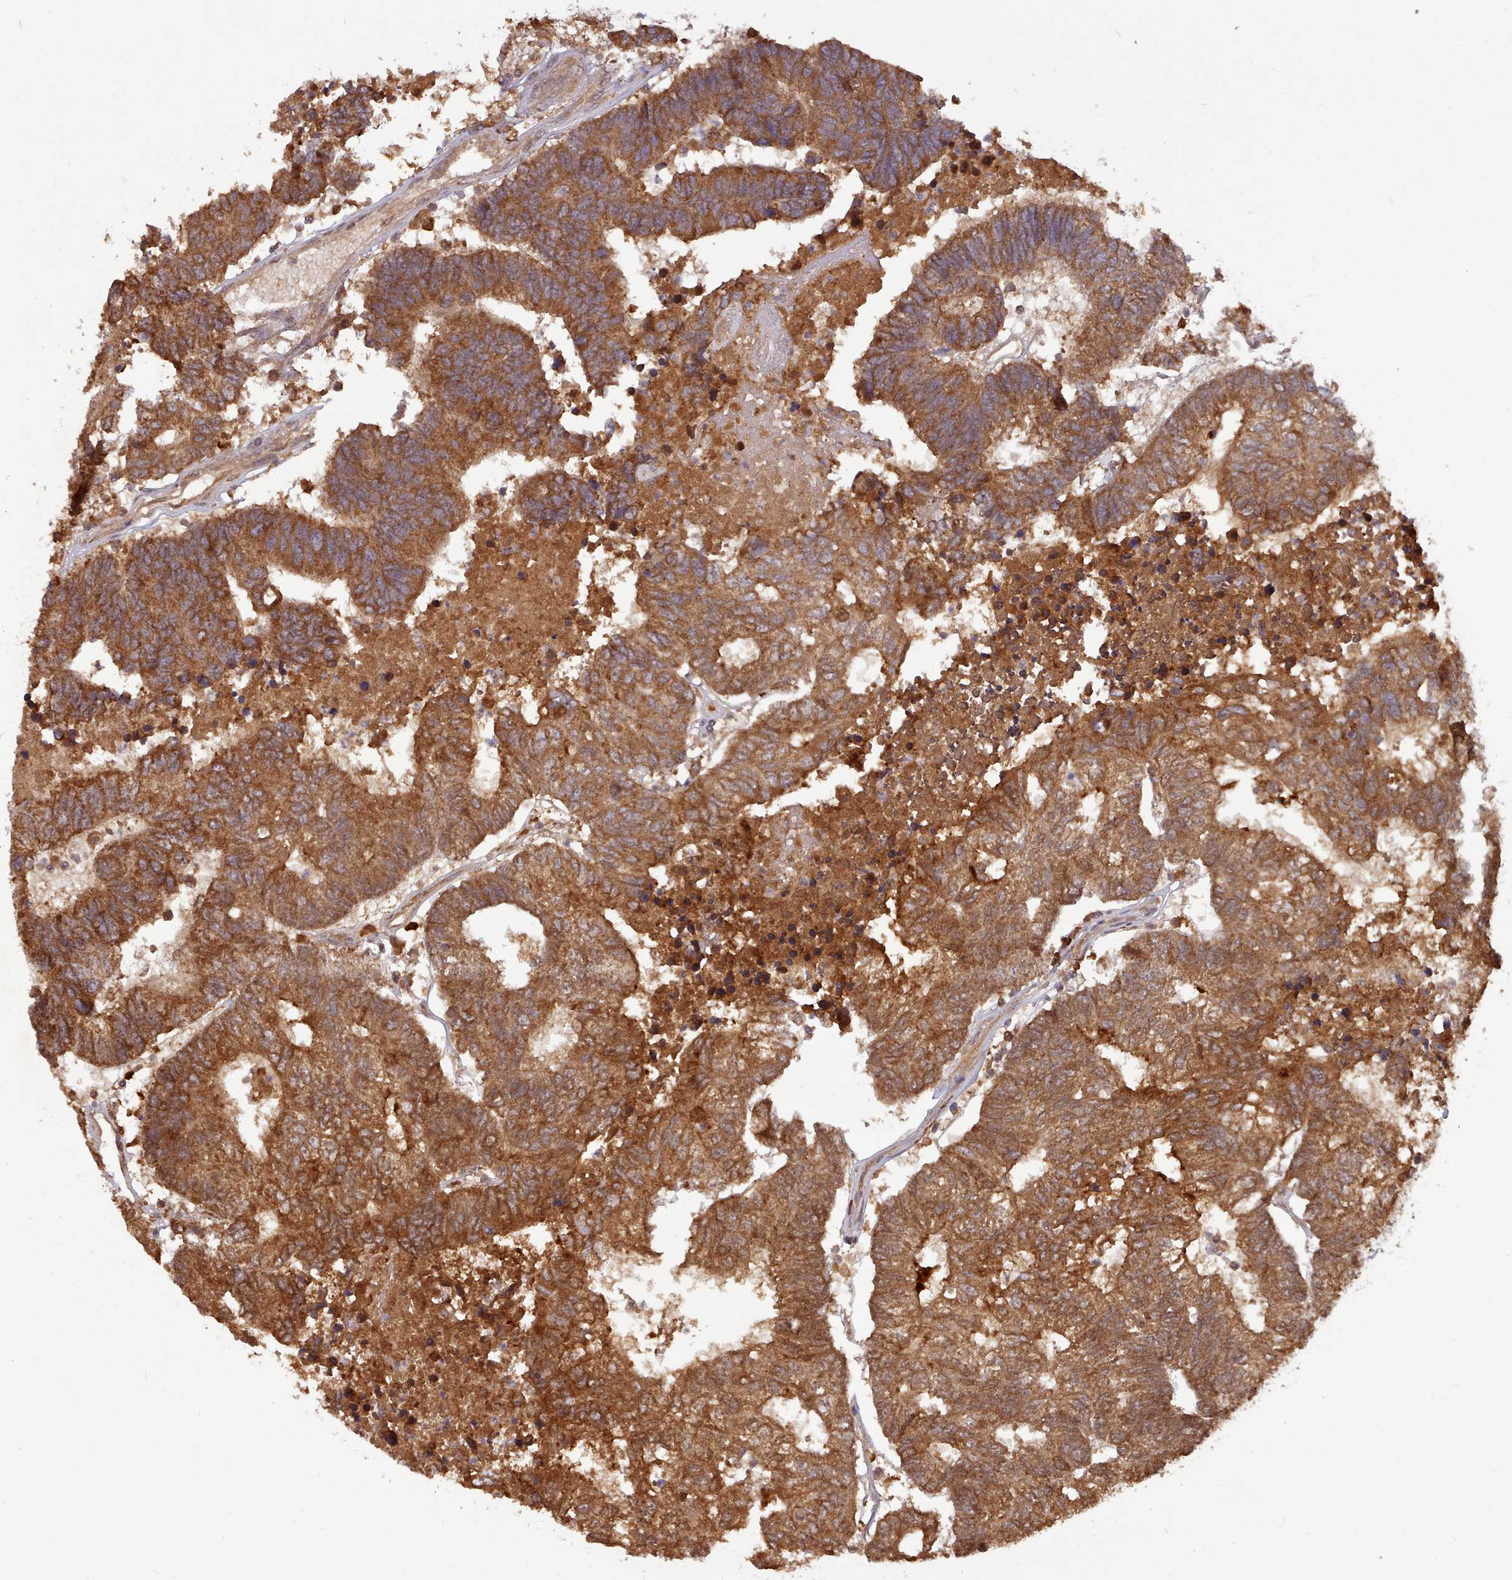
{"staining": {"intensity": "strong", "quantity": ">75%", "location": "cytoplasmic/membranous"}, "tissue": "colorectal cancer", "cell_type": "Tumor cells", "image_type": "cancer", "snomed": [{"axis": "morphology", "description": "Adenocarcinoma, NOS"}, {"axis": "topography", "description": "Colon"}], "caption": "Immunohistochemistry (IHC) of colorectal cancer (adenocarcinoma) demonstrates high levels of strong cytoplasmic/membranous positivity in approximately >75% of tumor cells.", "gene": "PIP4P1", "patient": {"sex": "female", "age": 48}}